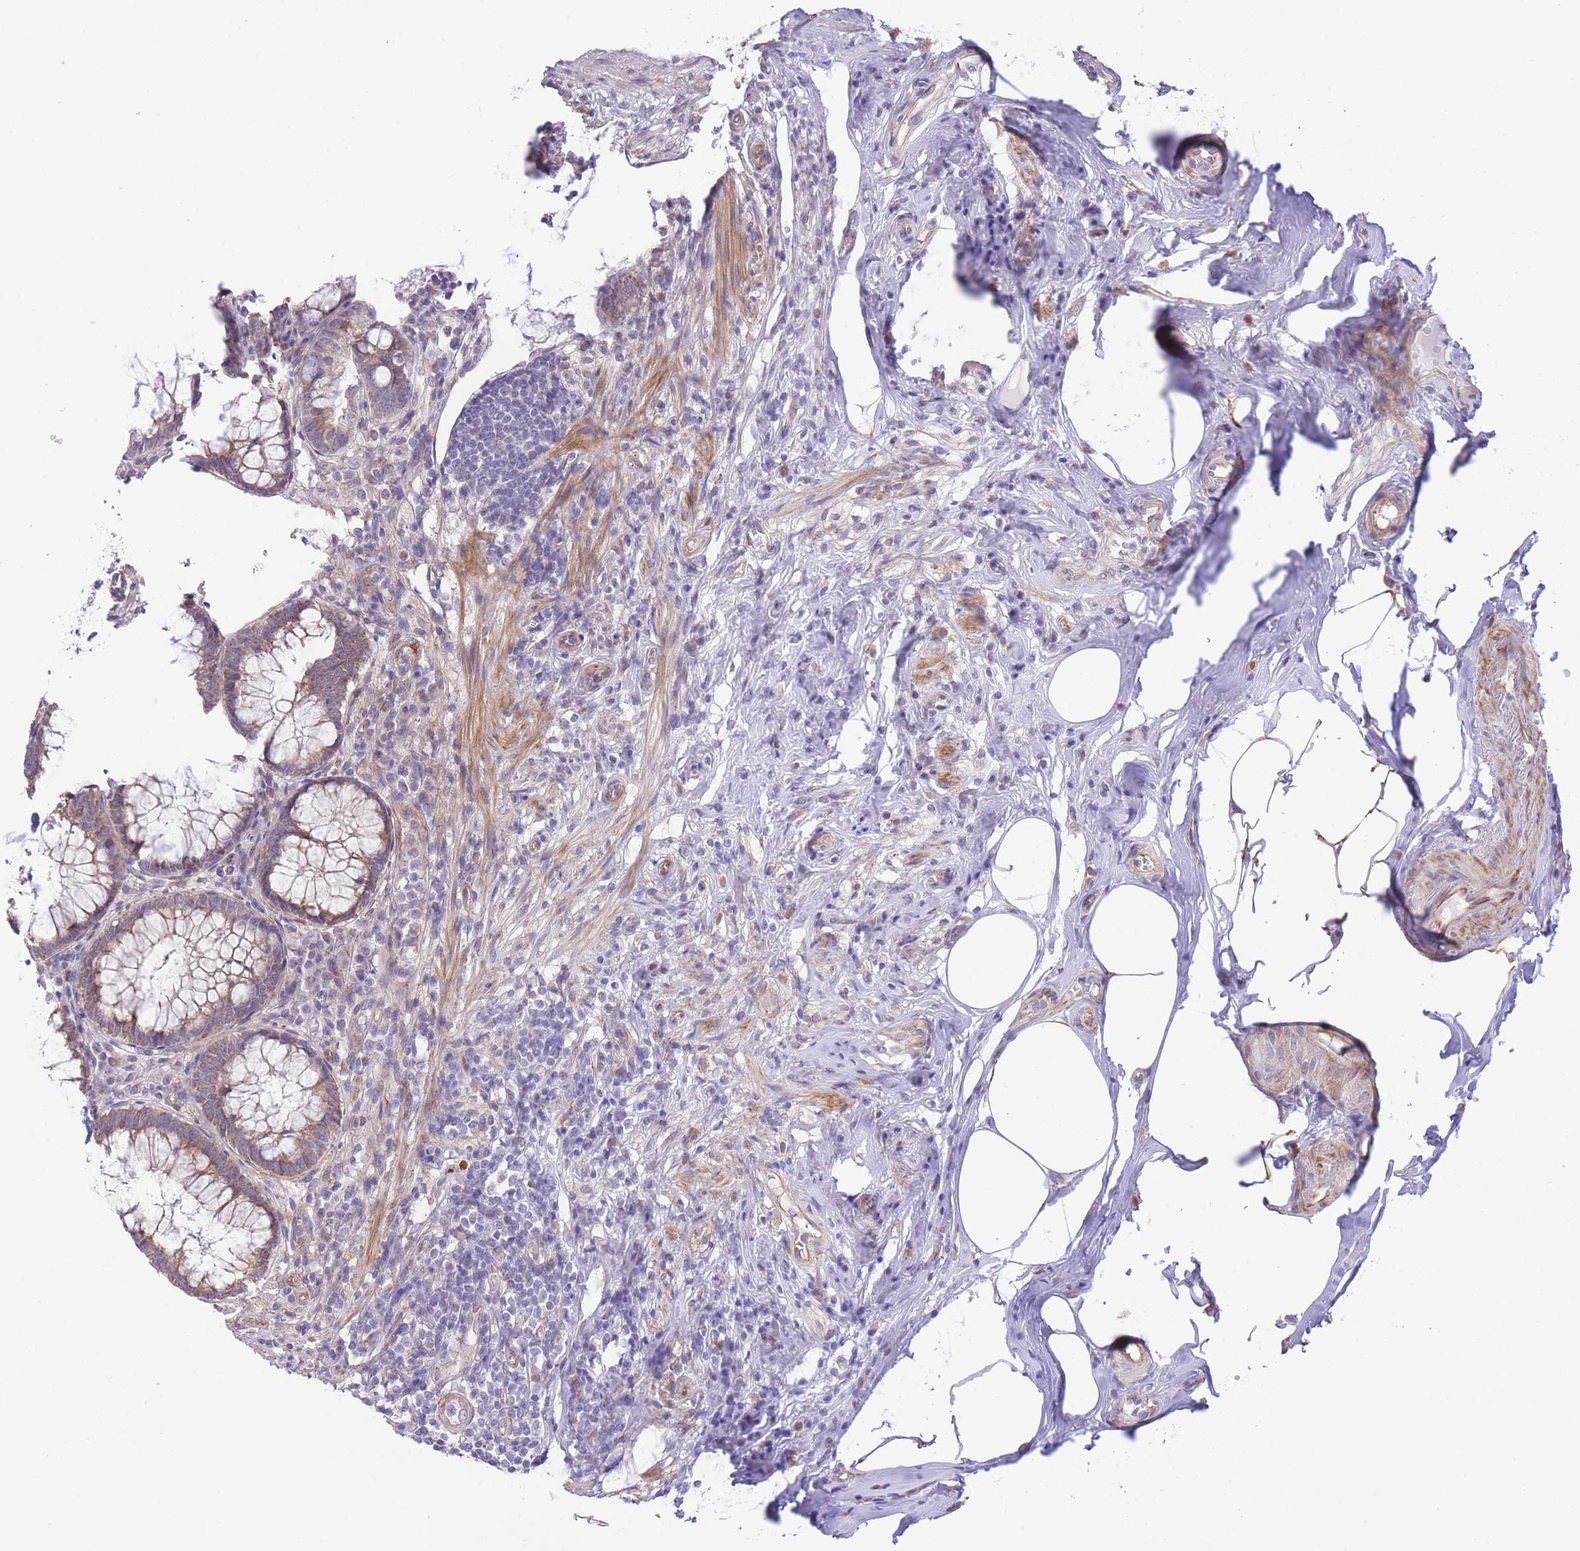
{"staining": {"intensity": "moderate", "quantity": ">75%", "location": "cytoplasmic/membranous"}, "tissue": "appendix", "cell_type": "Glandular cells", "image_type": "normal", "snomed": [{"axis": "morphology", "description": "Normal tissue, NOS"}, {"axis": "topography", "description": "Appendix"}], "caption": "Moderate cytoplasmic/membranous protein positivity is appreciated in approximately >75% of glandular cells in appendix. (DAB (3,3'-diaminobenzidine) = brown stain, brightfield microscopy at high magnification).", "gene": "CTBP1", "patient": {"sex": "male", "age": 83}}